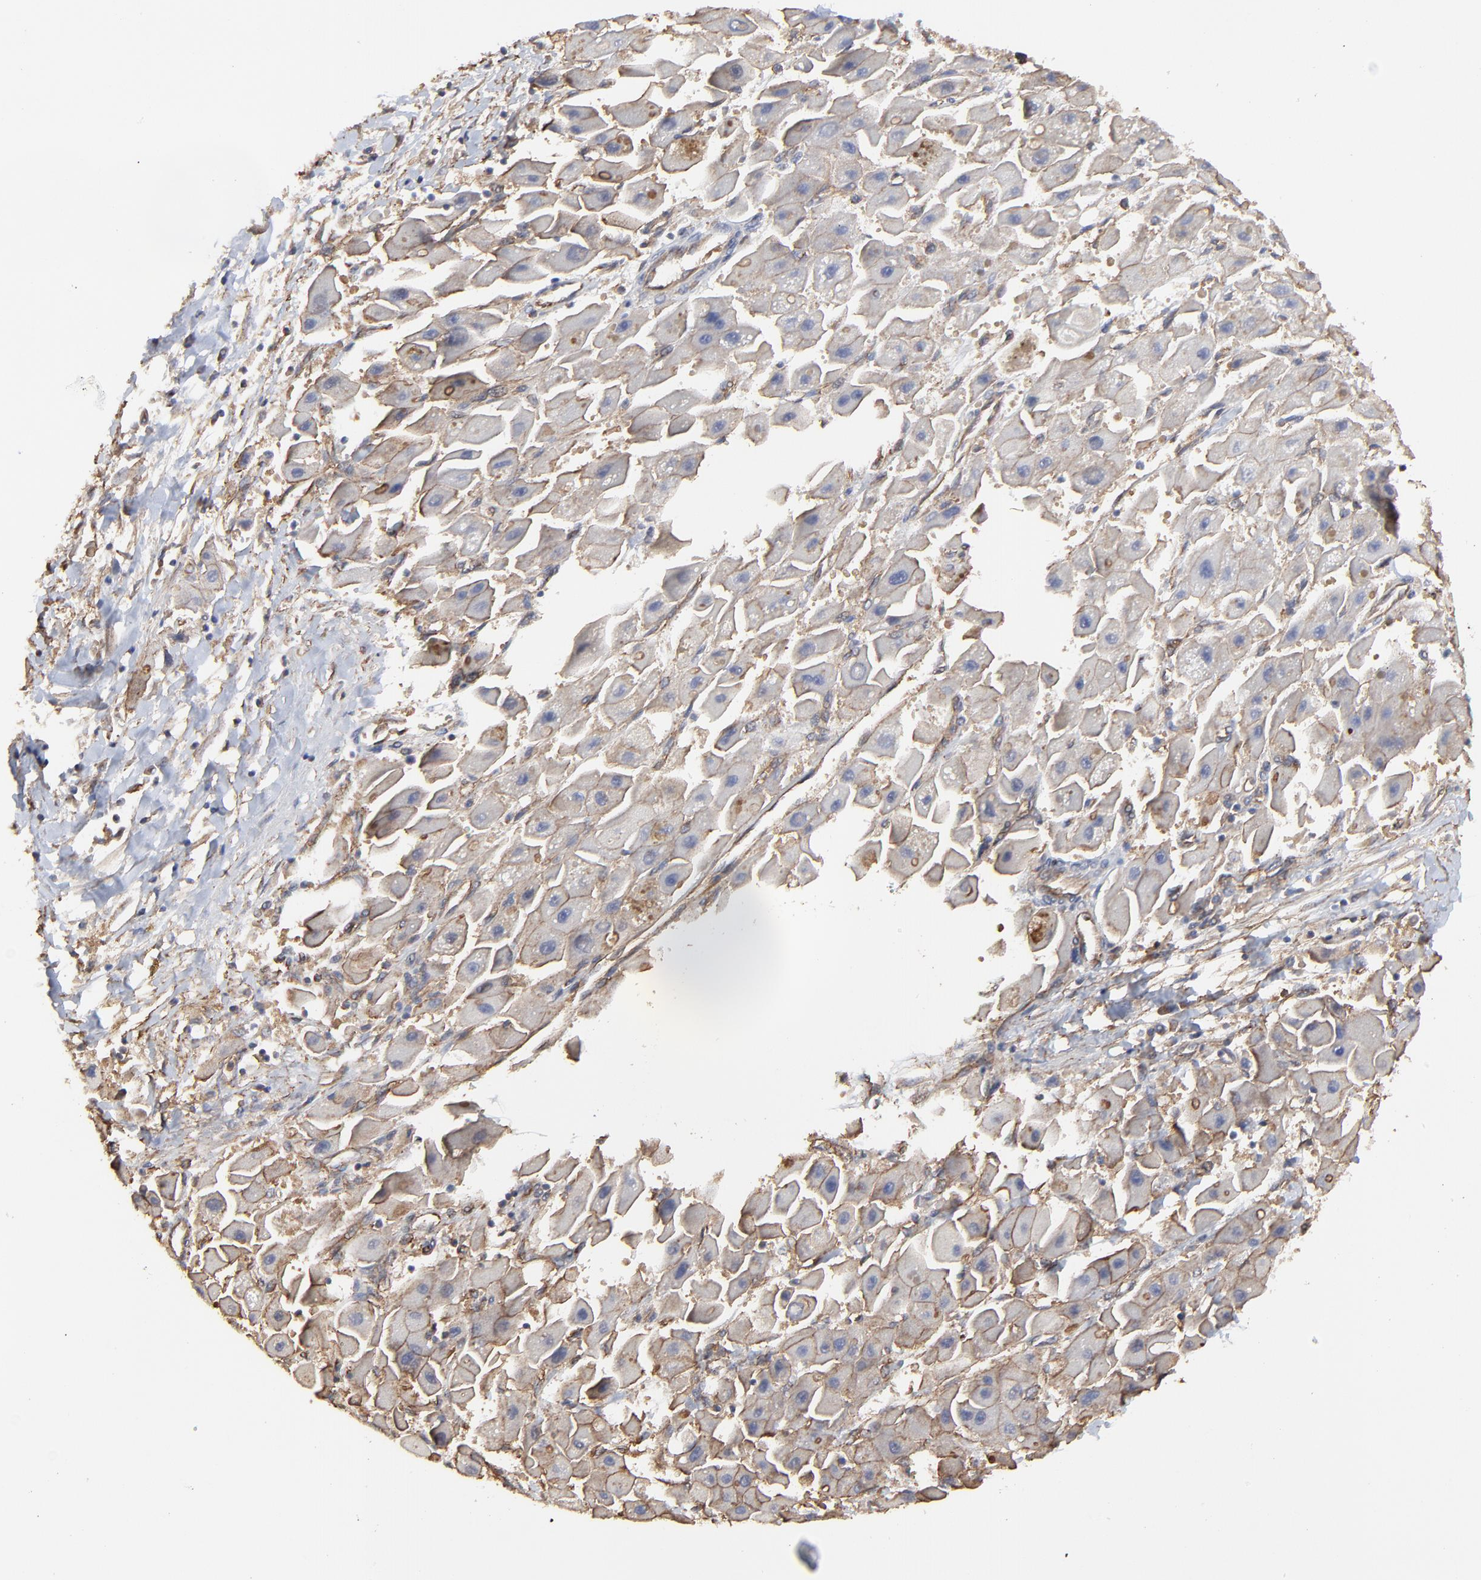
{"staining": {"intensity": "moderate", "quantity": ">75%", "location": "cytoplasmic/membranous"}, "tissue": "liver cancer", "cell_type": "Tumor cells", "image_type": "cancer", "snomed": [{"axis": "morphology", "description": "Carcinoma, Hepatocellular, NOS"}, {"axis": "topography", "description": "Liver"}], "caption": "Hepatocellular carcinoma (liver) was stained to show a protein in brown. There is medium levels of moderate cytoplasmic/membranous expression in about >75% of tumor cells.", "gene": "ARMT1", "patient": {"sex": "male", "age": 24}}